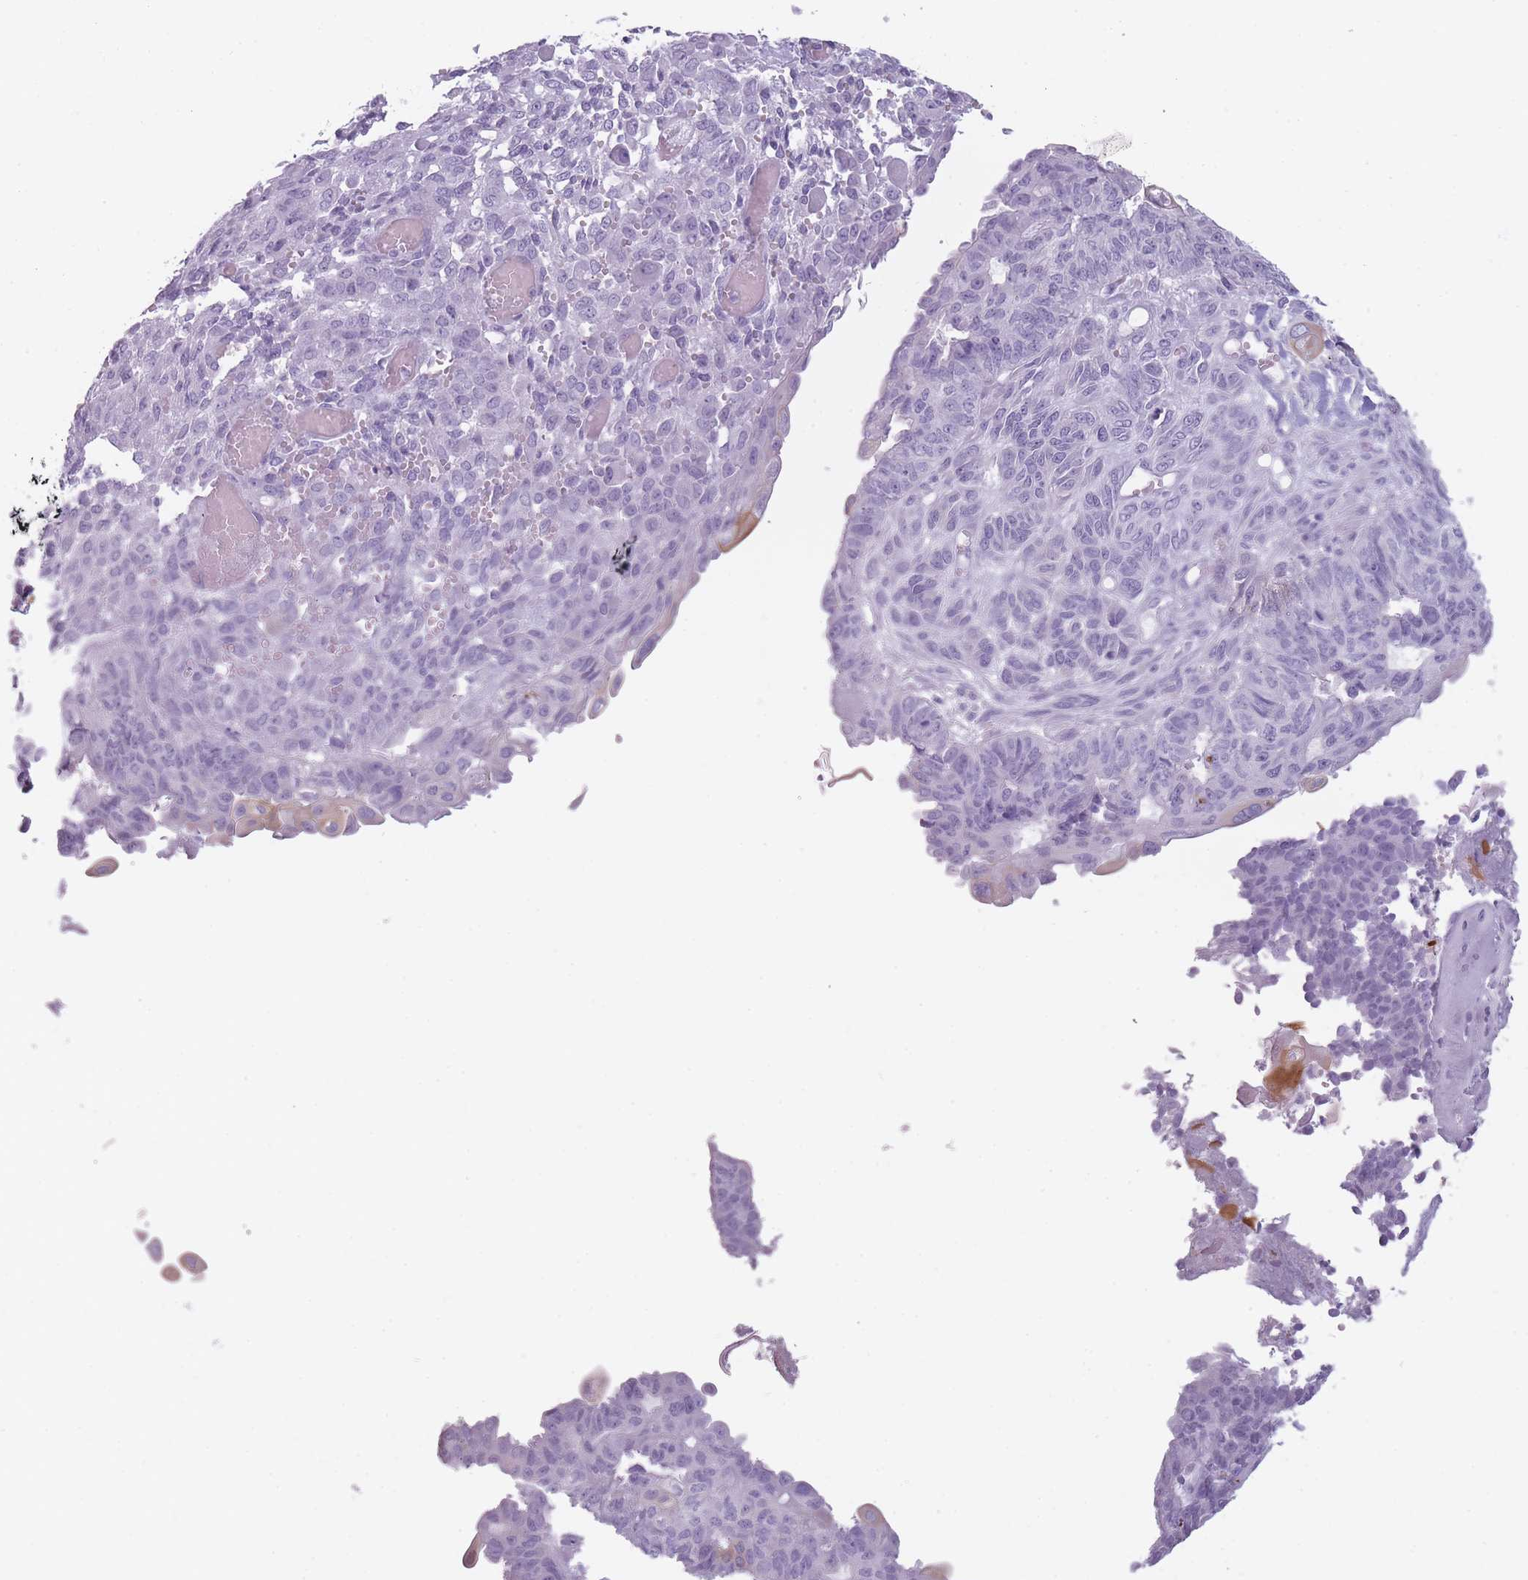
{"staining": {"intensity": "negative", "quantity": "none", "location": "none"}, "tissue": "endometrial cancer", "cell_type": "Tumor cells", "image_type": "cancer", "snomed": [{"axis": "morphology", "description": "Adenocarcinoma, NOS"}, {"axis": "topography", "description": "Endometrium"}], "caption": "An immunohistochemistry (IHC) micrograph of endometrial adenocarcinoma is shown. There is no staining in tumor cells of endometrial adenocarcinoma. (DAB (3,3'-diaminobenzidine) immunohistochemistry visualized using brightfield microscopy, high magnification).", "gene": "PPFIA3", "patient": {"sex": "female", "age": 32}}